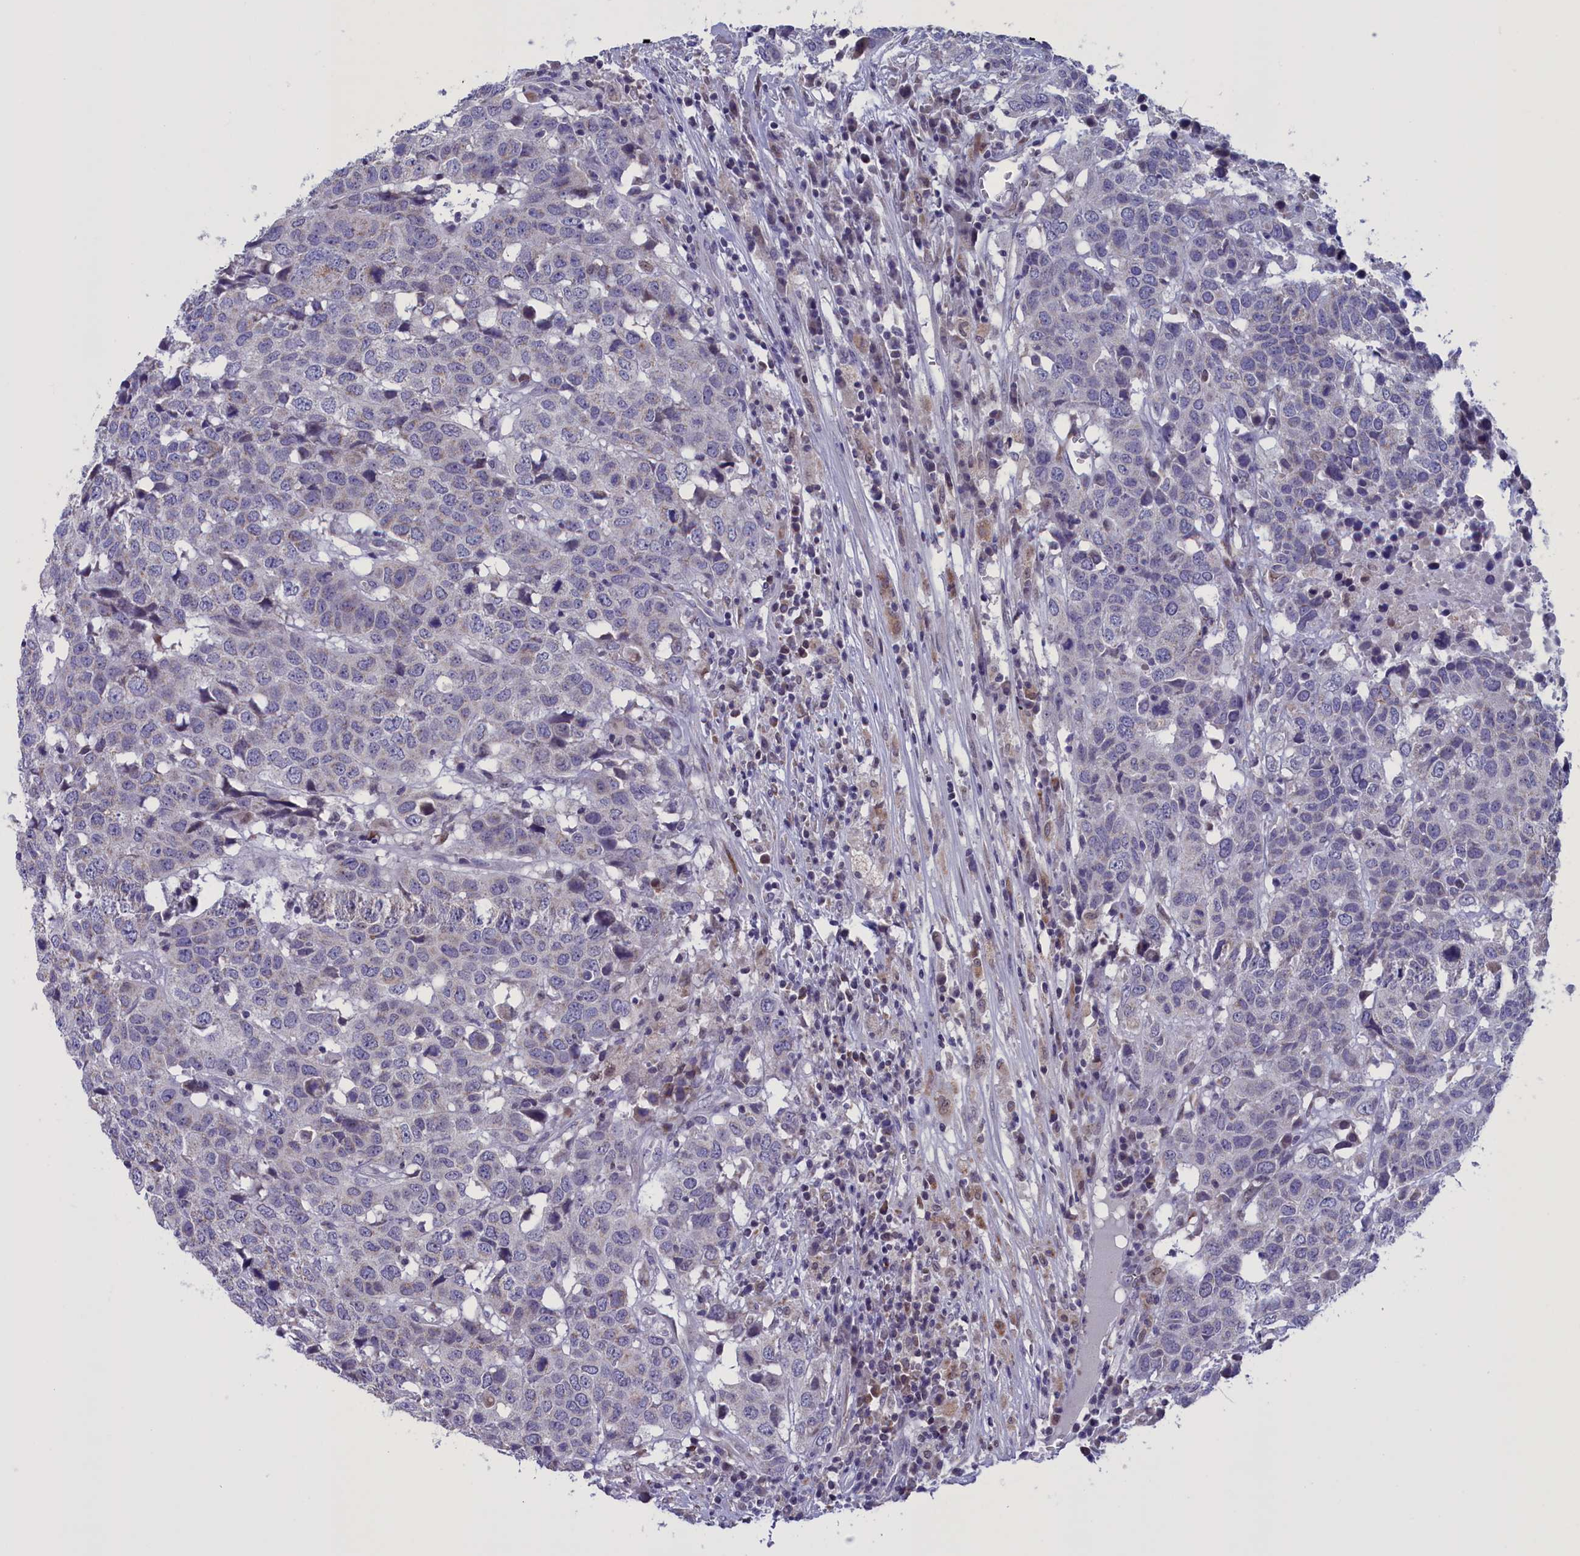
{"staining": {"intensity": "weak", "quantity": "<25%", "location": "cytoplasmic/membranous"}, "tissue": "head and neck cancer", "cell_type": "Tumor cells", "image_type": "cancer", "snomed": [{"axis": "morphology", "description": "Squamous cell carcinoma, NOS"}, {"axis": "topography", "description": "Head-Neck"}], "caption": "Head and neck cancer (squamous cell carcinoma) was stained to show a protein in brown. There is no significant expression in tumor cells.", "gene": "PARS2", "patient": {"sex": "male", "age": 66}}